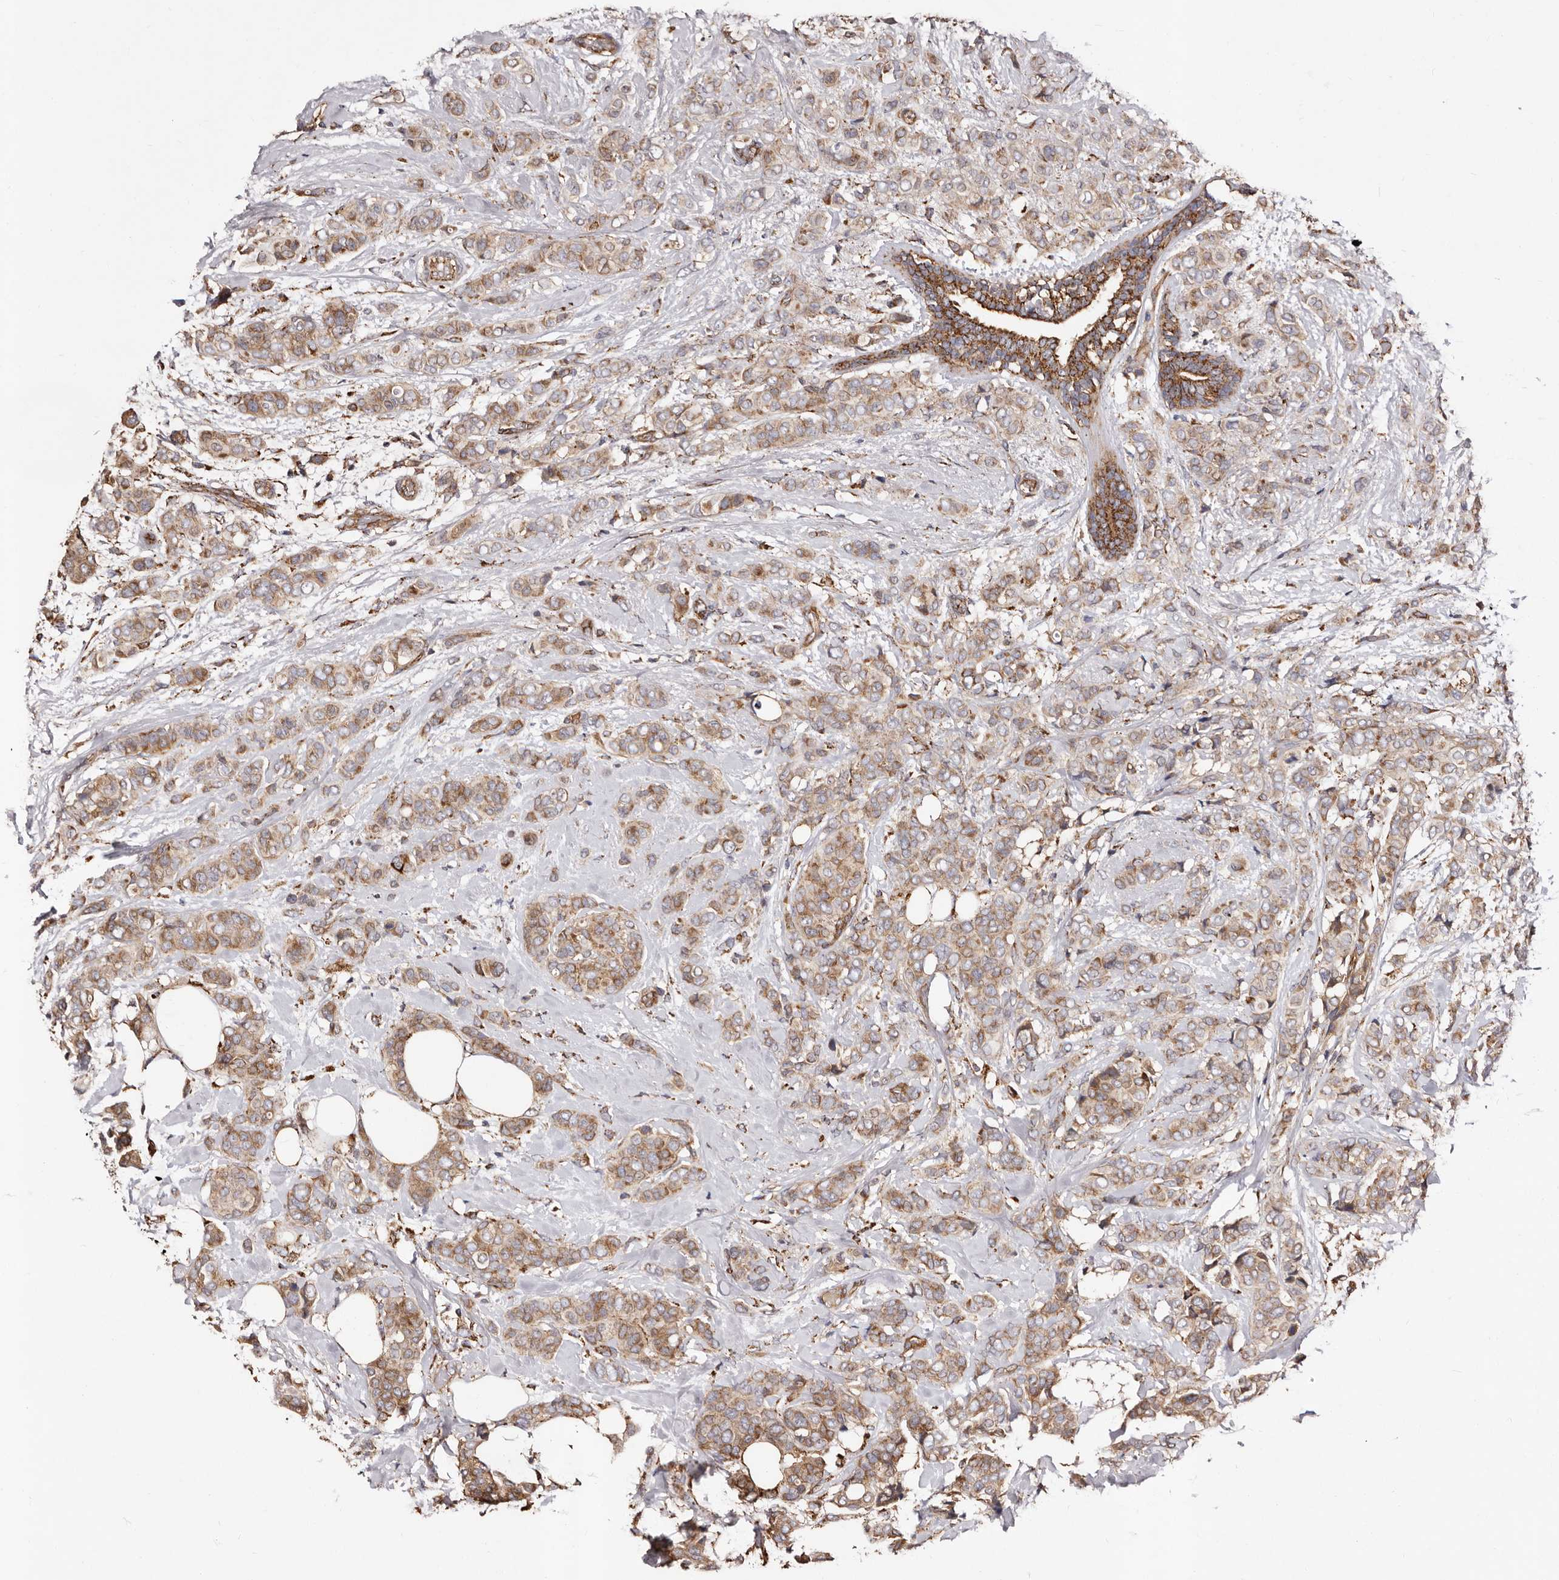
{"staining": {"intensity": "moderate", "quantity": ">75%", "location": "cytoplasmic/membranous"}, "tissue": "breast cancer", "cell_type": "Tumor cells", "image_type": "cancer", "snomed": [{"axis": "morphology", "description": "Lobular carcinoma"}, {"axis": "topography", "description": "Breast"}], "caption": "This is an image of immunohistochemistry (IHC) staining of breast lobular carcinoma, which shows moderate positivity in the cytoplasmic/membranous of tumor cells.", "gene": "LUZP1", "patient": {"sex": "female", "age": 51}}